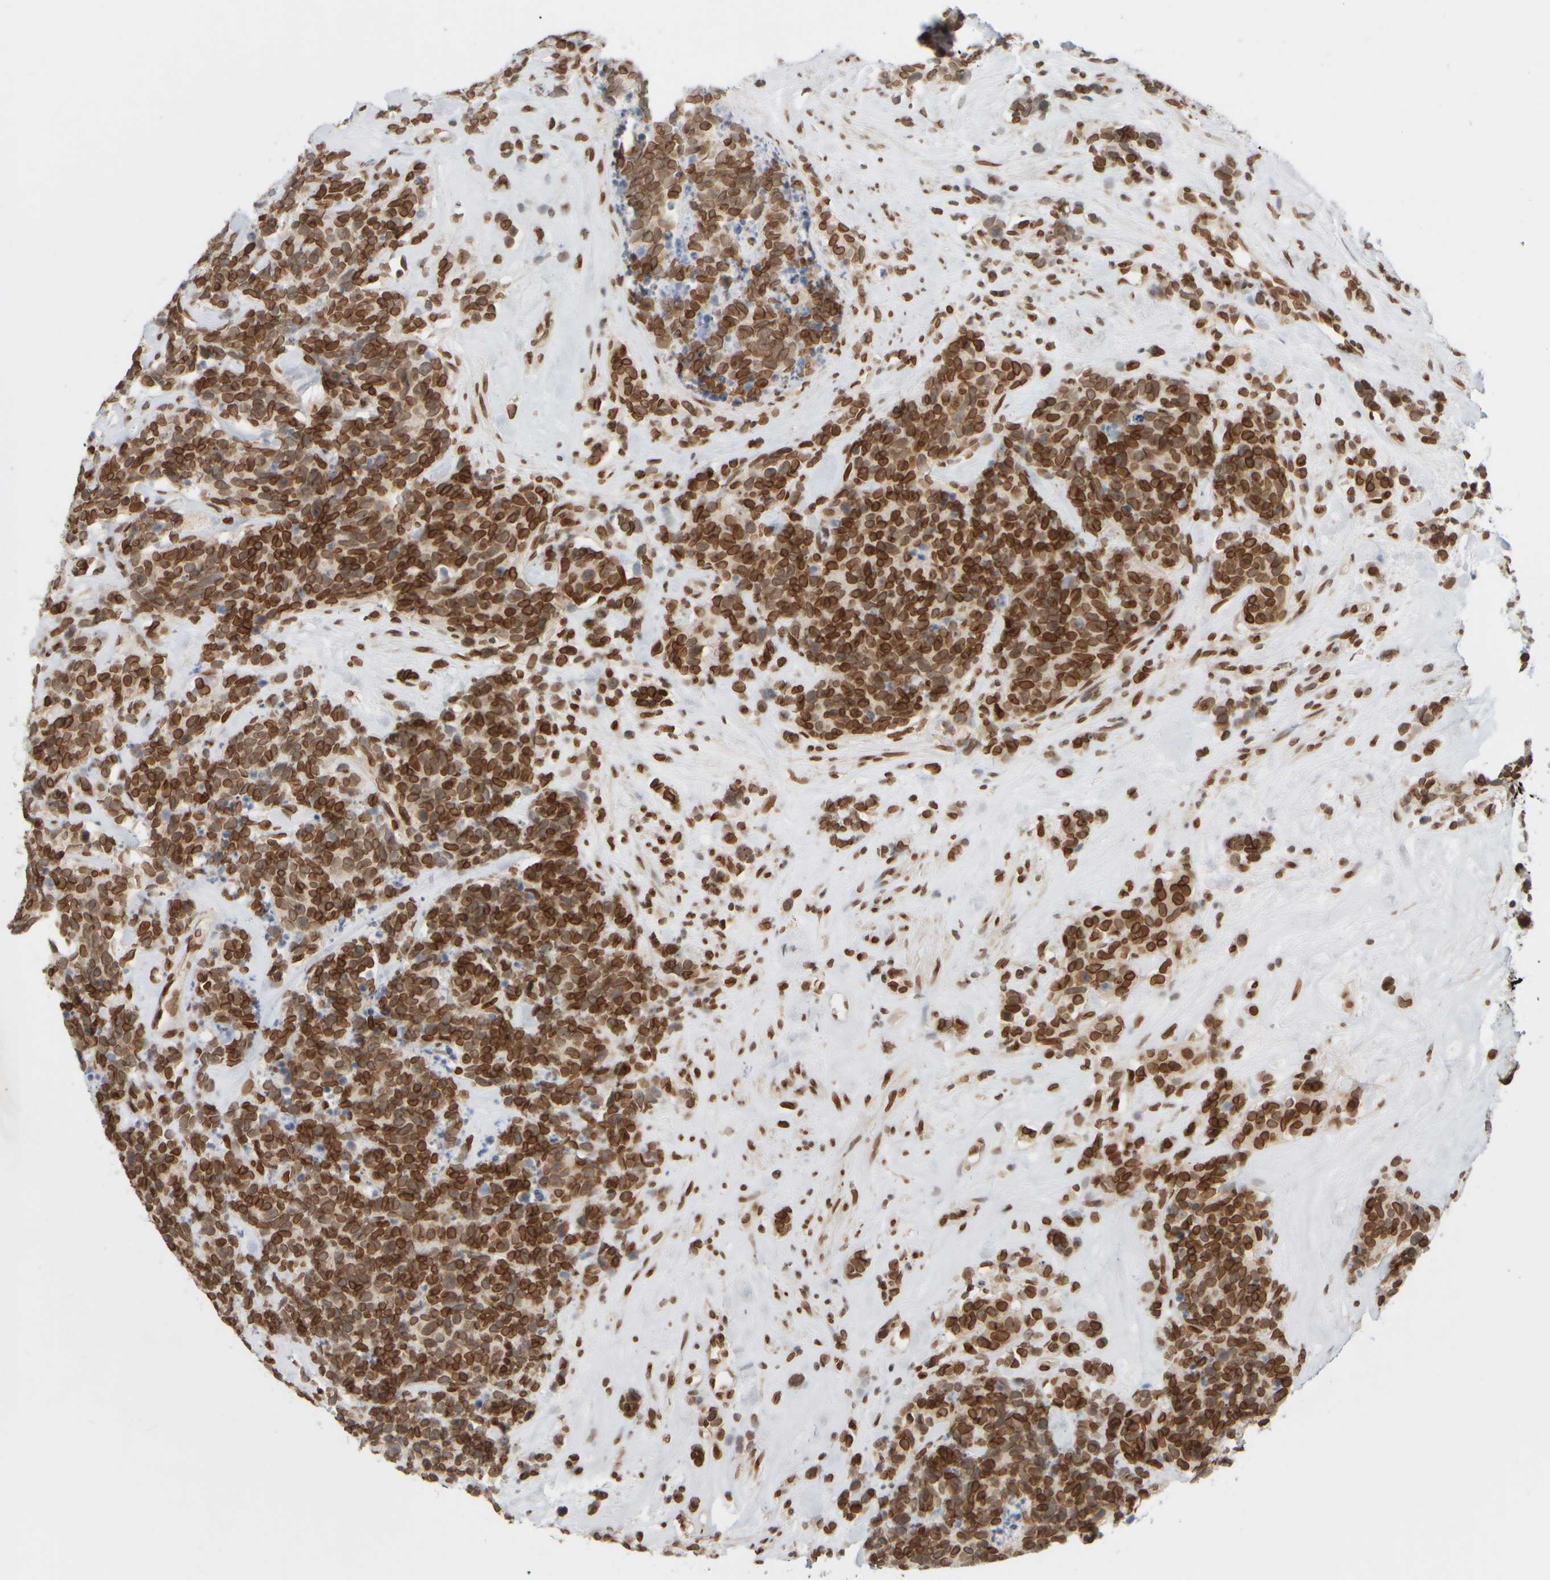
{"staining": {"intensity": "strong", "quantity": ">75%", "location": "cytoplasmic/membranous,nuclear"}, "tissue": "carcinoid", "cell_type": "Tumor cells", "image_type": "cancer", "snomed": [{"axis": "morphology", "description": "Carcinoma, NOS"}, {"axis": "morphology", "description": "Carcinoid, malignant, NOS"}, {"axis": "topography", "description": "Urinary bladder"}], "caption": "Immunohistochemistry micrograph of human carcinoid stained for a protein (brown), which displays high levels of strong cytoplasmic/membranous and nuclear positivity in approximately >75% of tumor cells.", "gene": "ZC3HC1", "patient": {"sex": "male", "age": 57}}